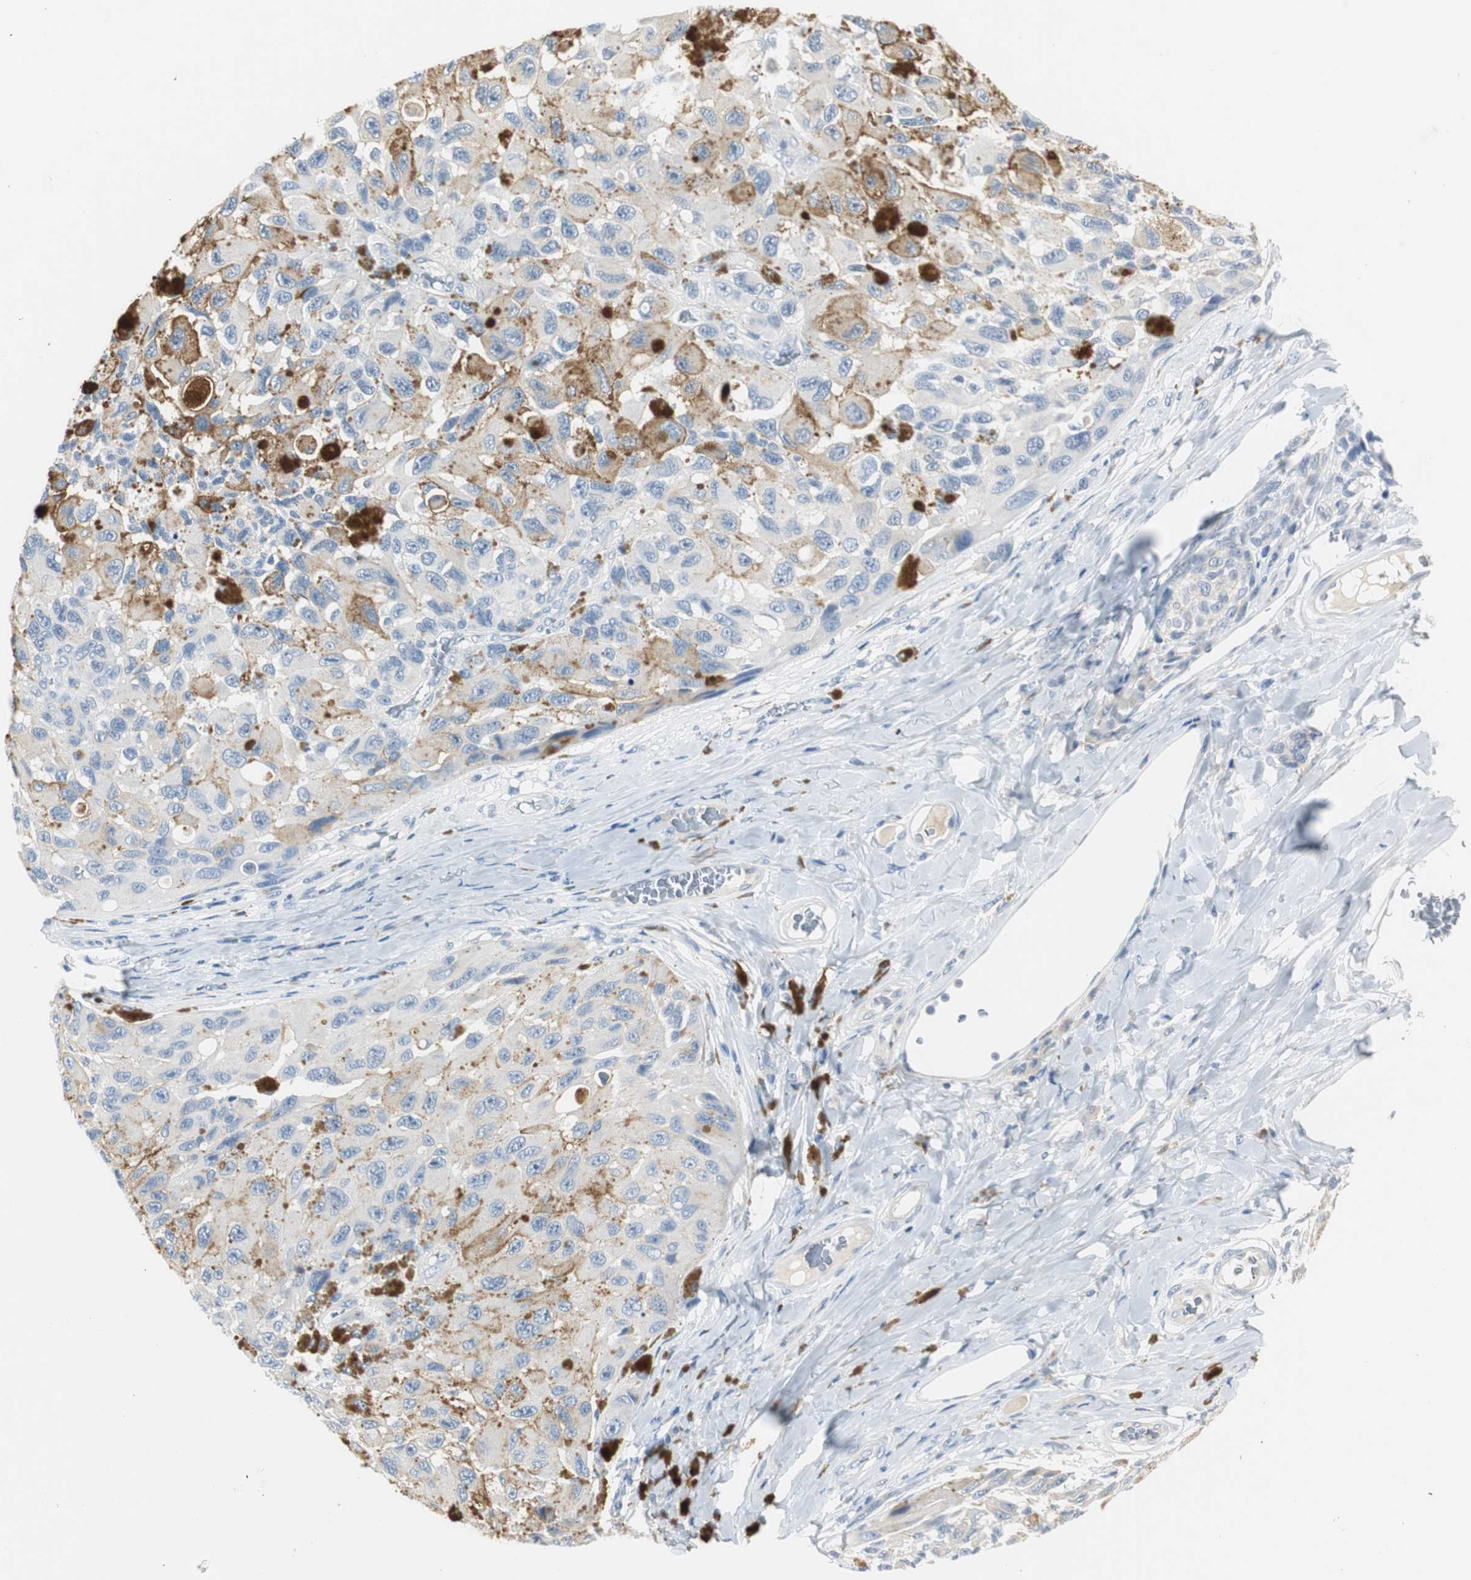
{"staining": {"intensity": "moderate", "quantity": "<25%", "location": "cytoplasmic/membranous"}, "tissue": "melanoma", "cell_type": "Tumor cells", "image_type": "cancer", "snomed": [{"axis": "morphology", "description": "Malignant melanoma, NOS"}, {"axis": "topography", "description": "Skin"}], "caption": "Melanoma was stained to show a protein in brown. There is low levels of moderate cytoplasmic/membranous staining in about <25% of tumor cells.", "gene": "LRP2", "patient": {"sex": "female", "age": 73}}